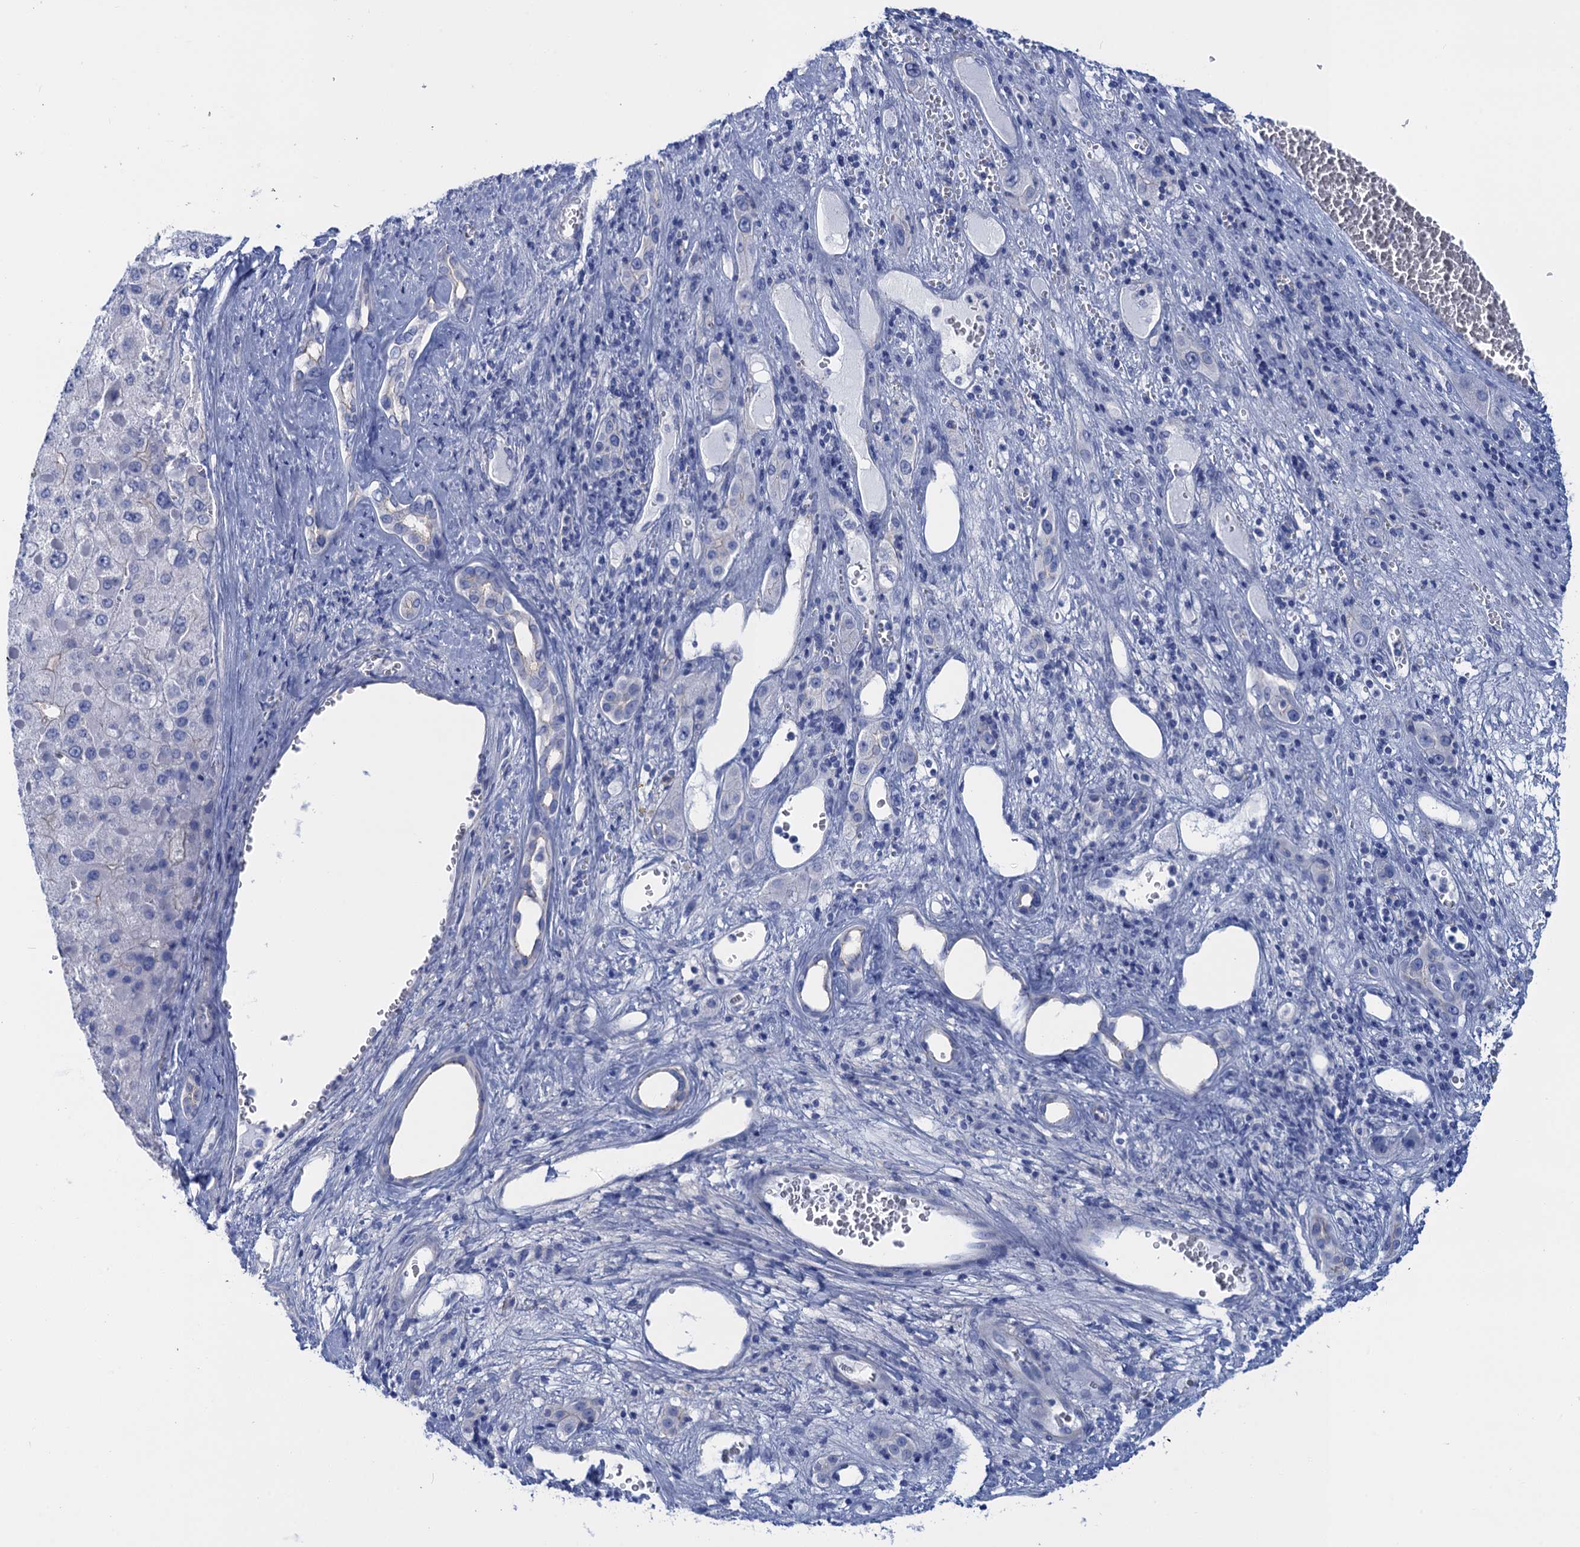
{"staining": {"intensity": "negative", "quantity": "none", "location": "none"}, "tissue": "liver cancer", "cell_type": "Tumor cells", "image_type": "cancer", "snomed": [{"axis": "morphology", "description": "Carcinoma, Hepatocellular, NOS"}, {"axis": "topography", "description": "Liver"}], "caption": "A high-resolution micrograph shows IHC staining of liver cancer, which exhibits no significant positivity in tumor cells.", "gene": "CALML5", "patient": {"sex": "female", "age": 73}}